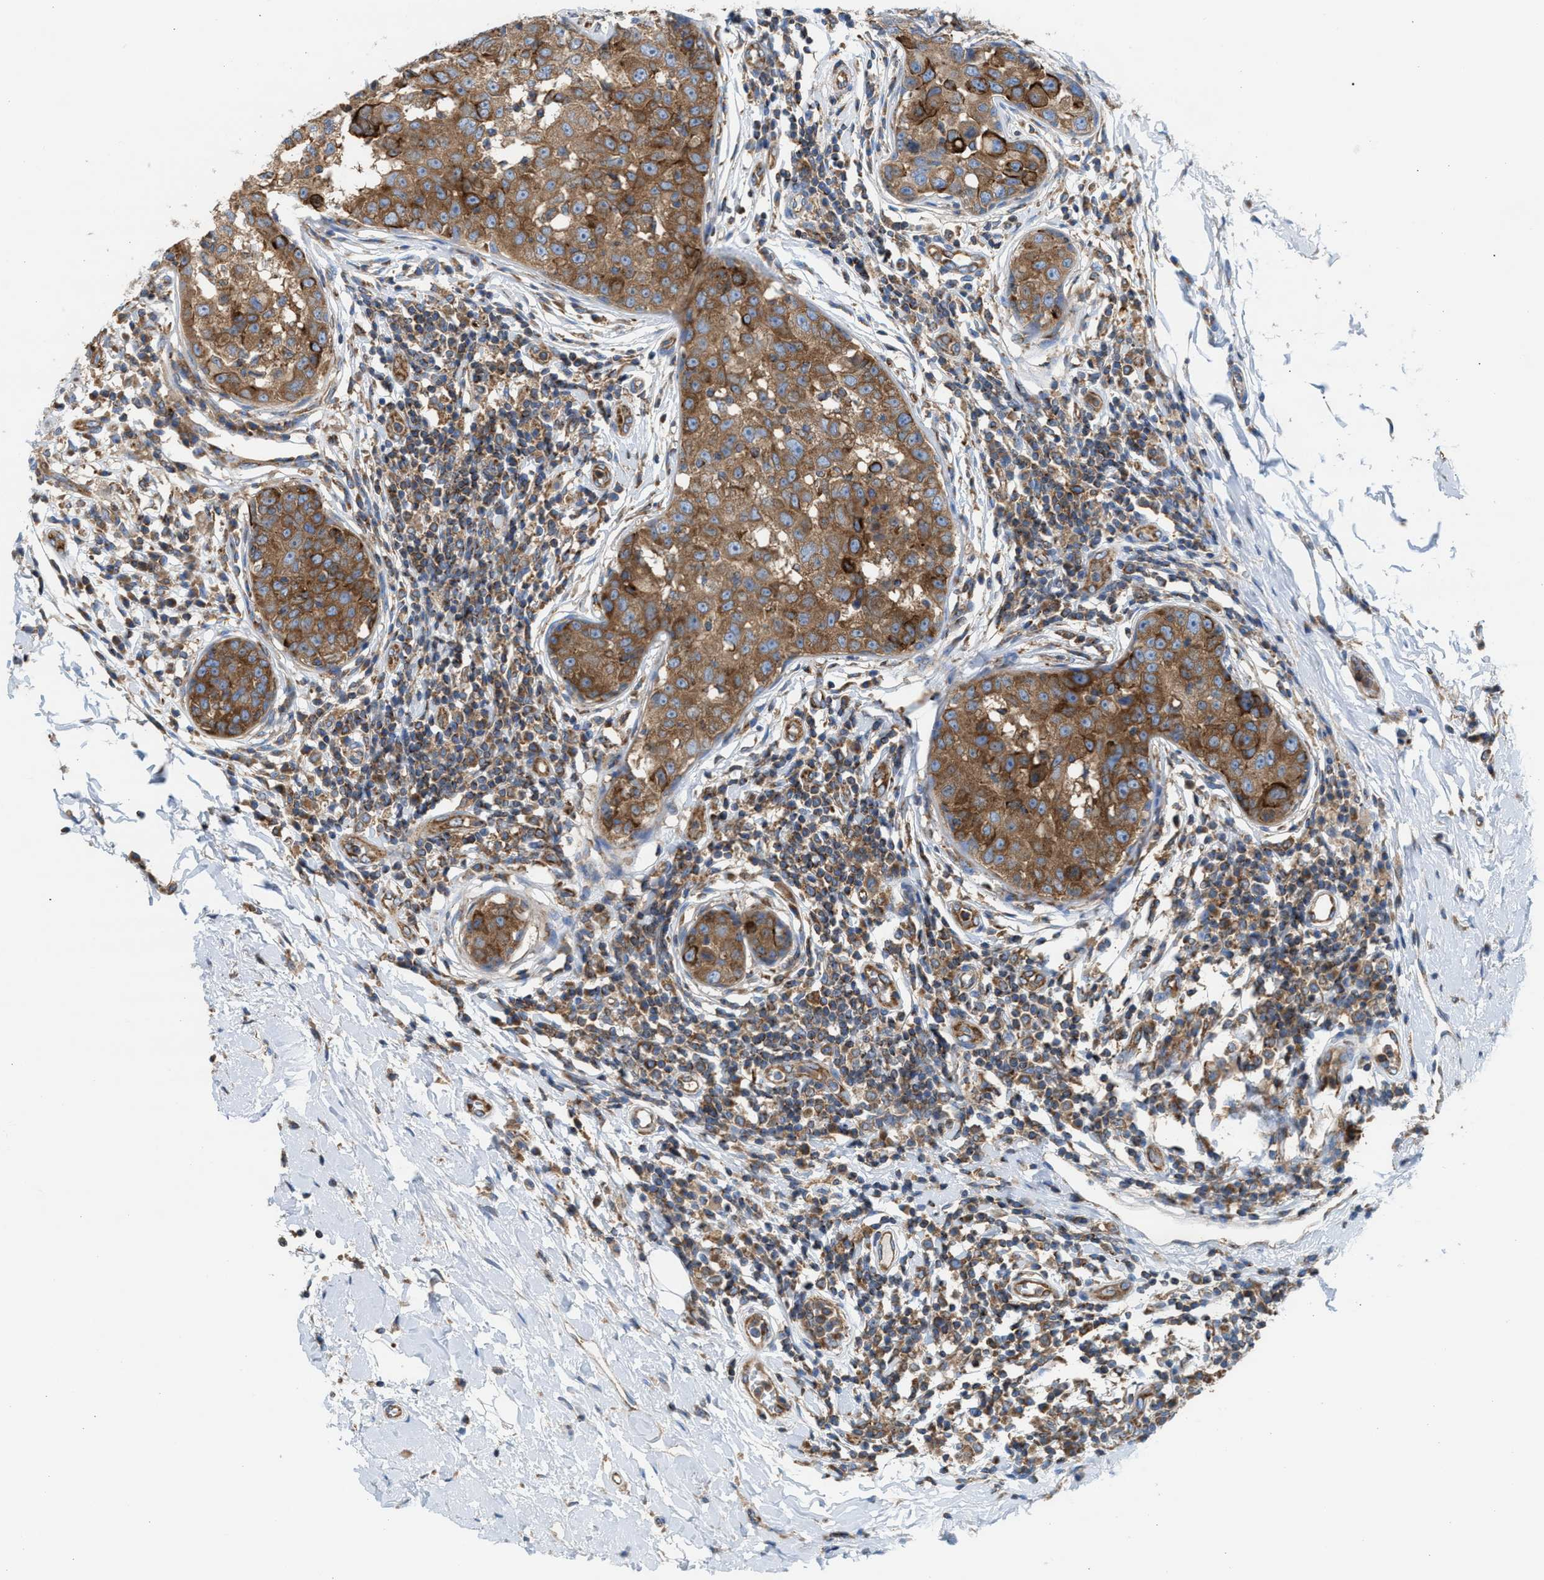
{"staining": {"intensity": "moderate", "quantity": ">75%", "location": "cytoplasmic/membranous"}, "tissue": "breast cancer", "cell_type": "Tumor cells", "image_type": "cancer", "snomed": [{"axis": "morphology", "description": "Duct carcinoma"}, {"axis": "topography", "description": "Breast"}], "caption": "Immunohistochemical staining of breast cancer demonstrates medium levels of moderate cytoplasmic/membranous expression in approximately >75% of tumor cells. The staining was performed using DAB (3,3'-diaminobenzidine), with brown indicating positive protein expression. Nuclei are stained blue with hematoxylin.", "gene": "TBC1D15", "patient": {"sex": "female", "age": 27}}